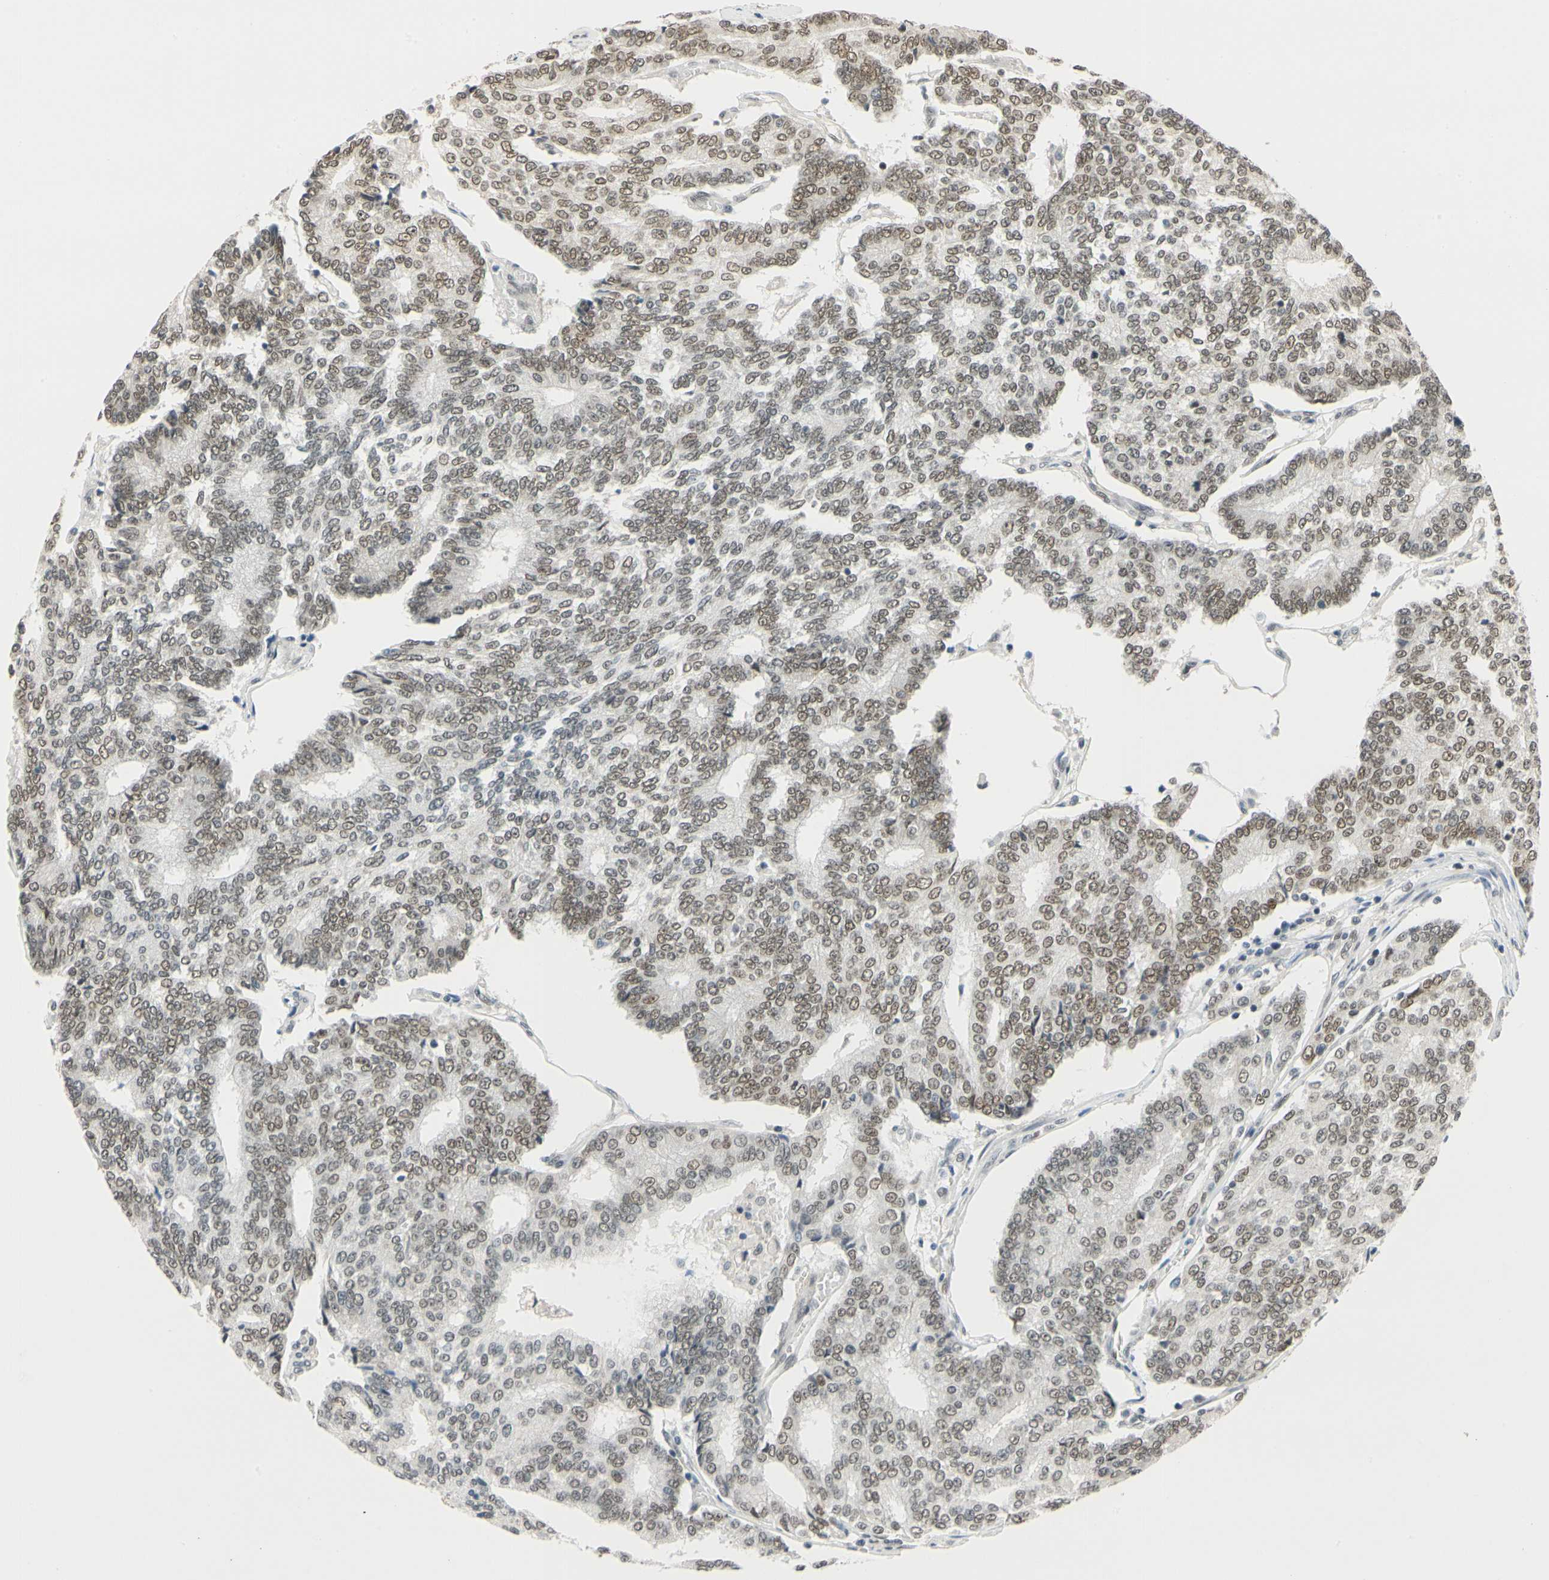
{"staining": {"intensity": "moderate", "quantity": ">75%", "location": "nuclear"}, "tissue": "prostate cancer", "cell_type": "Tumor cells", "image_type": "cancer", "snomed": [{"axis": "morphology", "description": "Adenocarcinoma, High grade"}, {"axis": "topography", "description": "Prostate"}], "caption": "Prostate cancer stained with a brown dye shows moderate nuclear positive staining in about >75% of tumor cells.", "gene": "POGZ", "patient": {"sex": "male", "age": 55}}